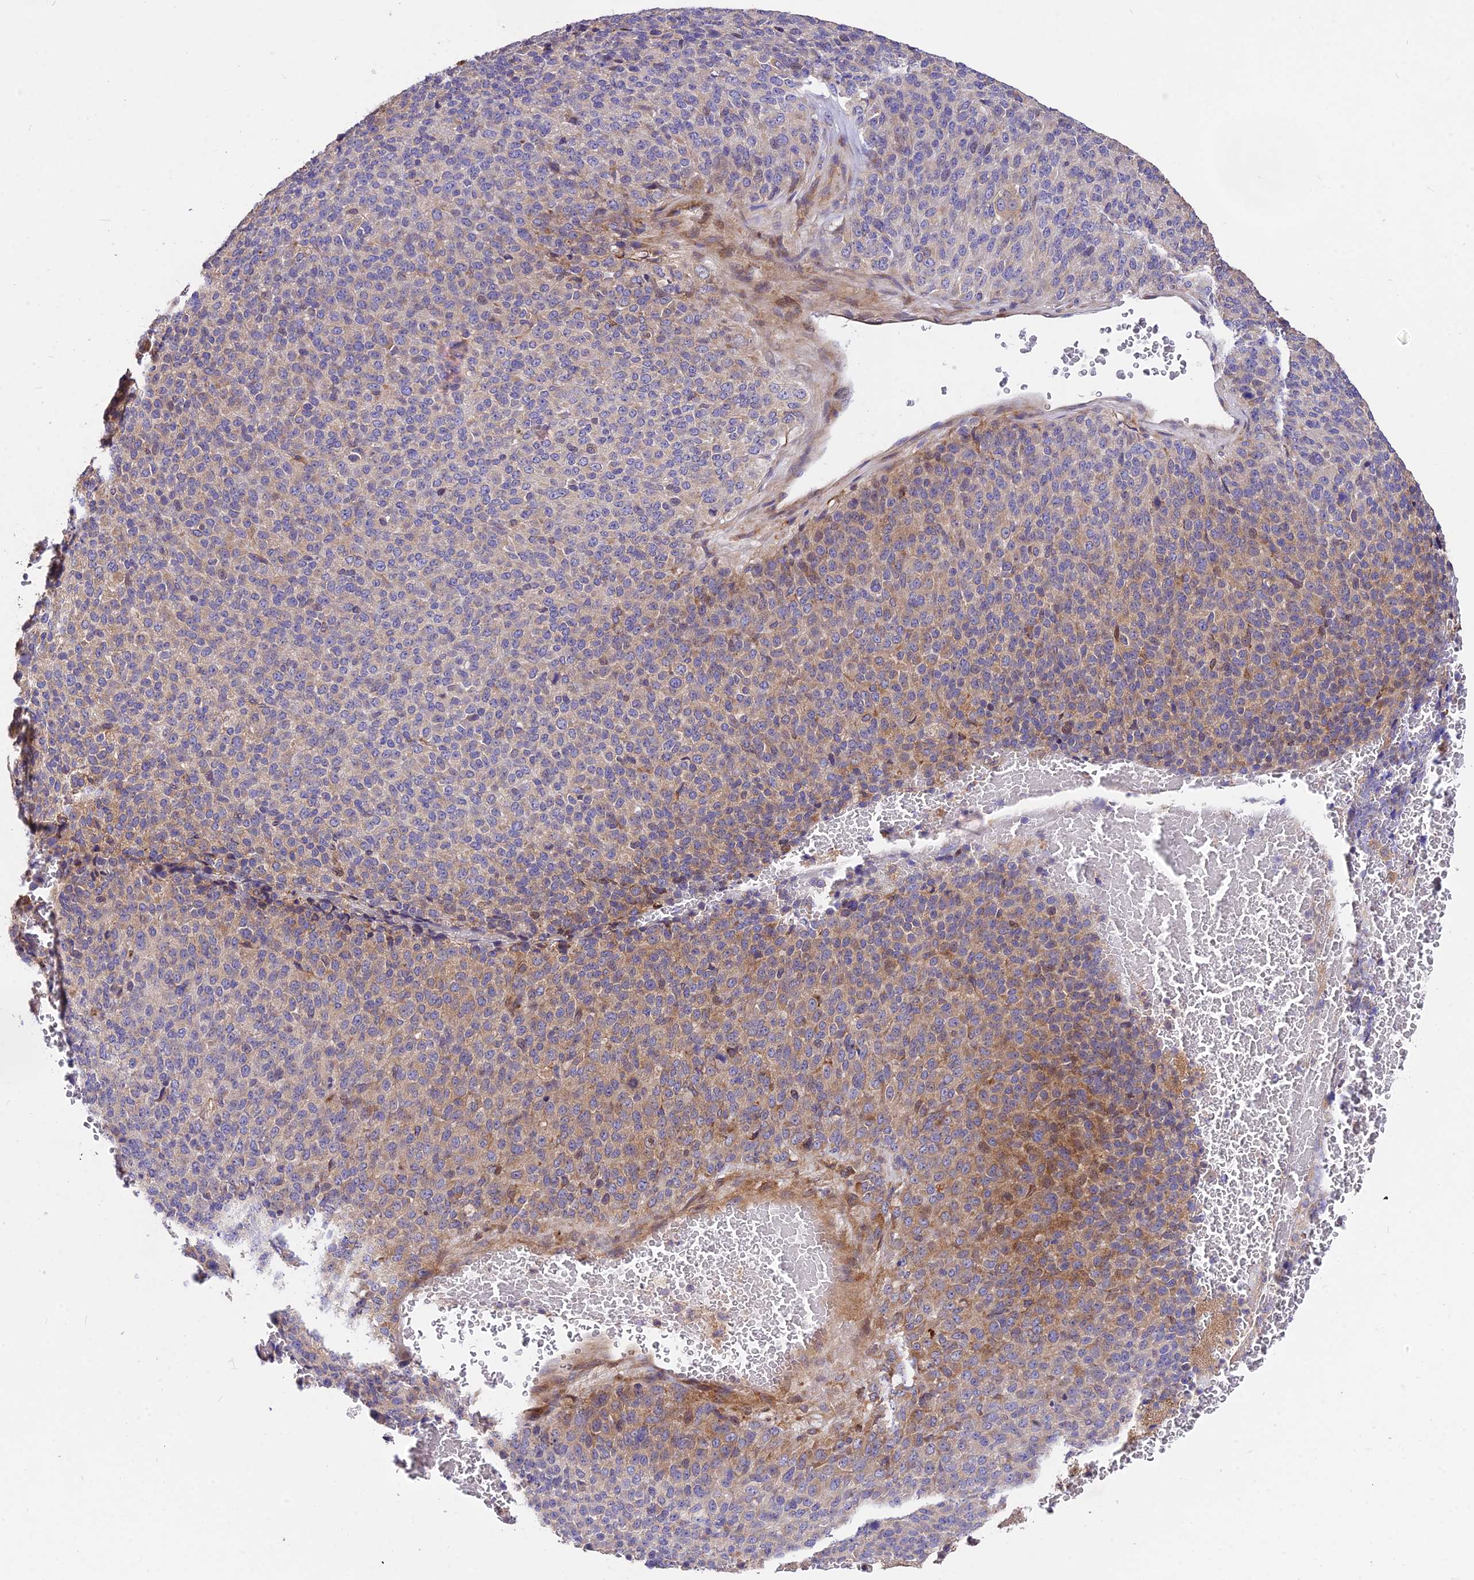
{"staining": {"intensity": "moderate", "quantity": "<25%", "location": "cytoplasmic/membranous"}, "tissue": "melanoma", "cell_type": "Tumor cells", "image_type": "cancer", "snomed": [{"axis": "morphology", "description": "Malignant melanoma, Metastatic site"}, {"axis": "topography", "description": "Brain"}], "caption": "Brown immunohistochemical staining in human malignant melanoma (metastatic site) reveals moderate cytoplasmic/membranous positivity in approximately <25% of tumor cells.", "gene": "ROCK1", "patient": {"sex": "female", "age": 56}}